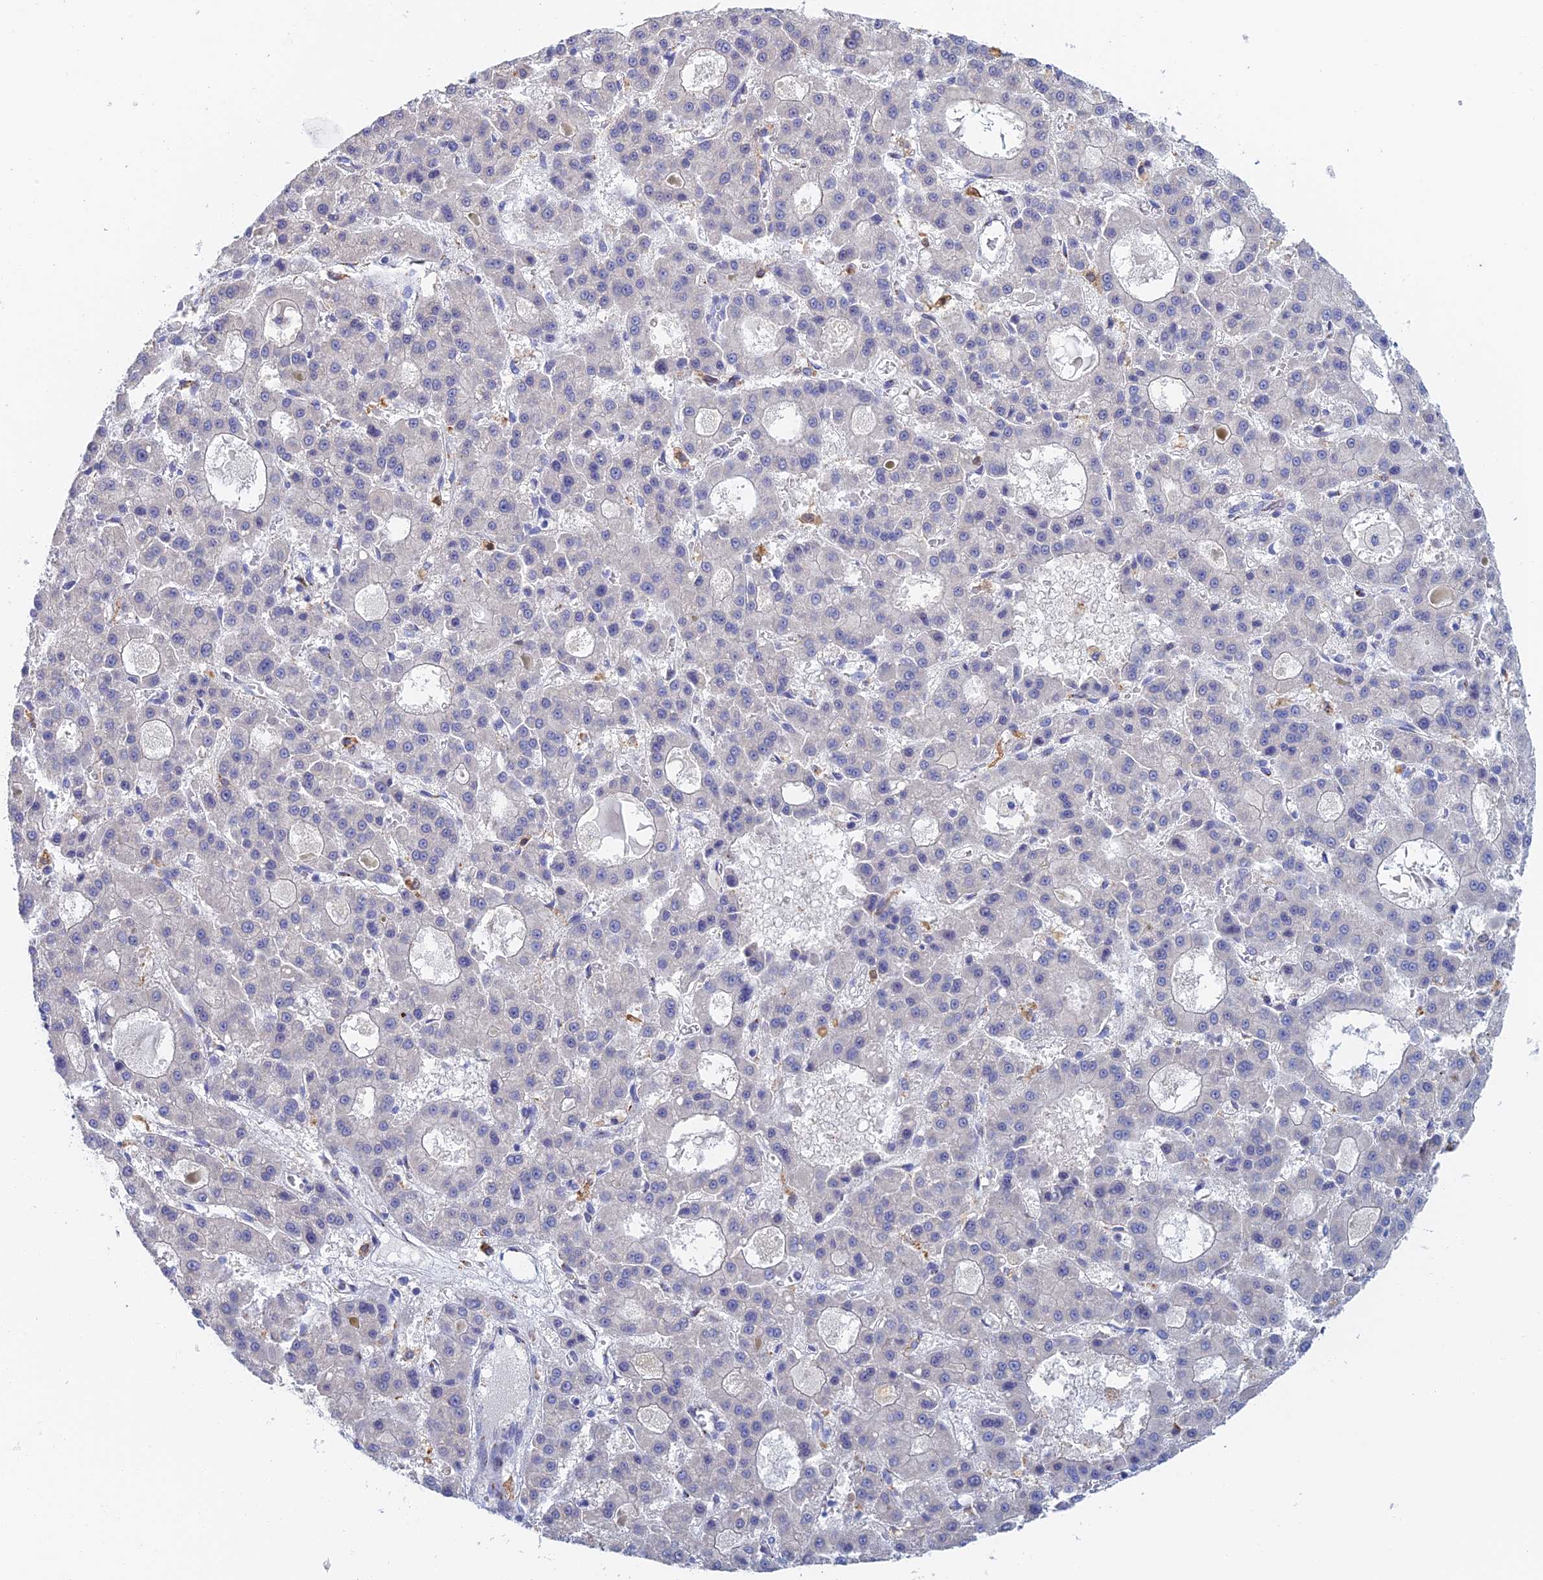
{"staining": {"intensity": "negative", "quantity": "none", "location": "none"}, "tissue": "liver cancer", "cell_type": "Tumor cells", "image_type": "cancer", "snomed": [{"axis": "morphology", "description": "Carcinoma, Hepatocellular, NOS"}, {"axis": "topography", "description": "Liver"}], "caption": "Hepatocellular carcinoma (liver) stained for a protein using IHC shows no staining tumor cells.", "gene": "SLC24A3", "patient": {"sex": "male", "age": 70}}